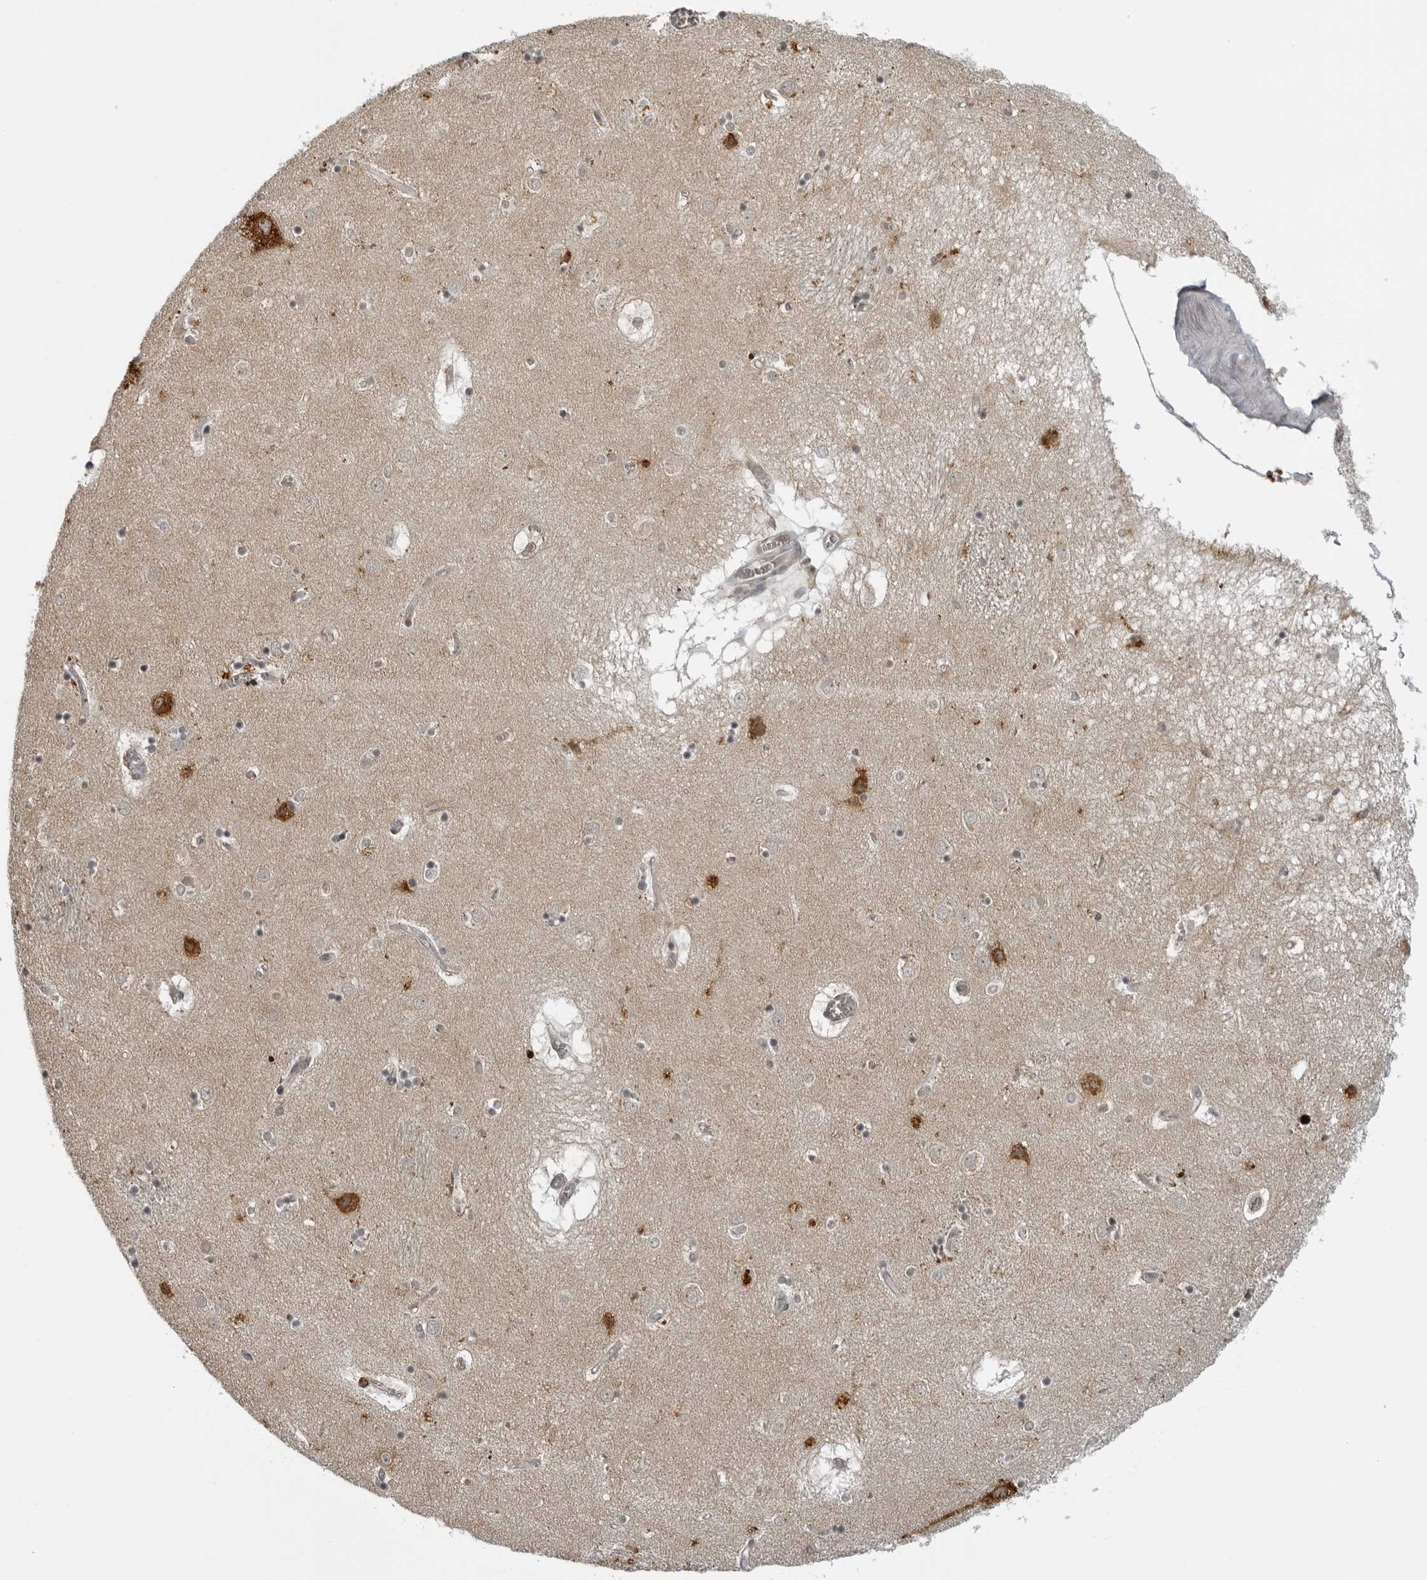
{"staining": {"intensity": "moderate", "quantity": "<25%", "location": "cytoplasmic/membranous"}, "tissue": "caudate", "cell_type": "Glial cells", "image_type": "normal", "snomed": [{"axis": "morphology", "description": "Normal tissue, NOS"}, {"axis": "topography", "description": "Lateral ventricle wall"}], "caption": "An immunohistochemistry (IHC) histopathology image of unremarkable tissue is shown. Protein staining in brown labels moderate cytoplasmic/membranous positivity in caudate within glial cells. (brown staining indicates protein expression, while blue staining denotes nuclei).", "gene": "THOP1", "patient": {"sex": "male", "age": 70}}